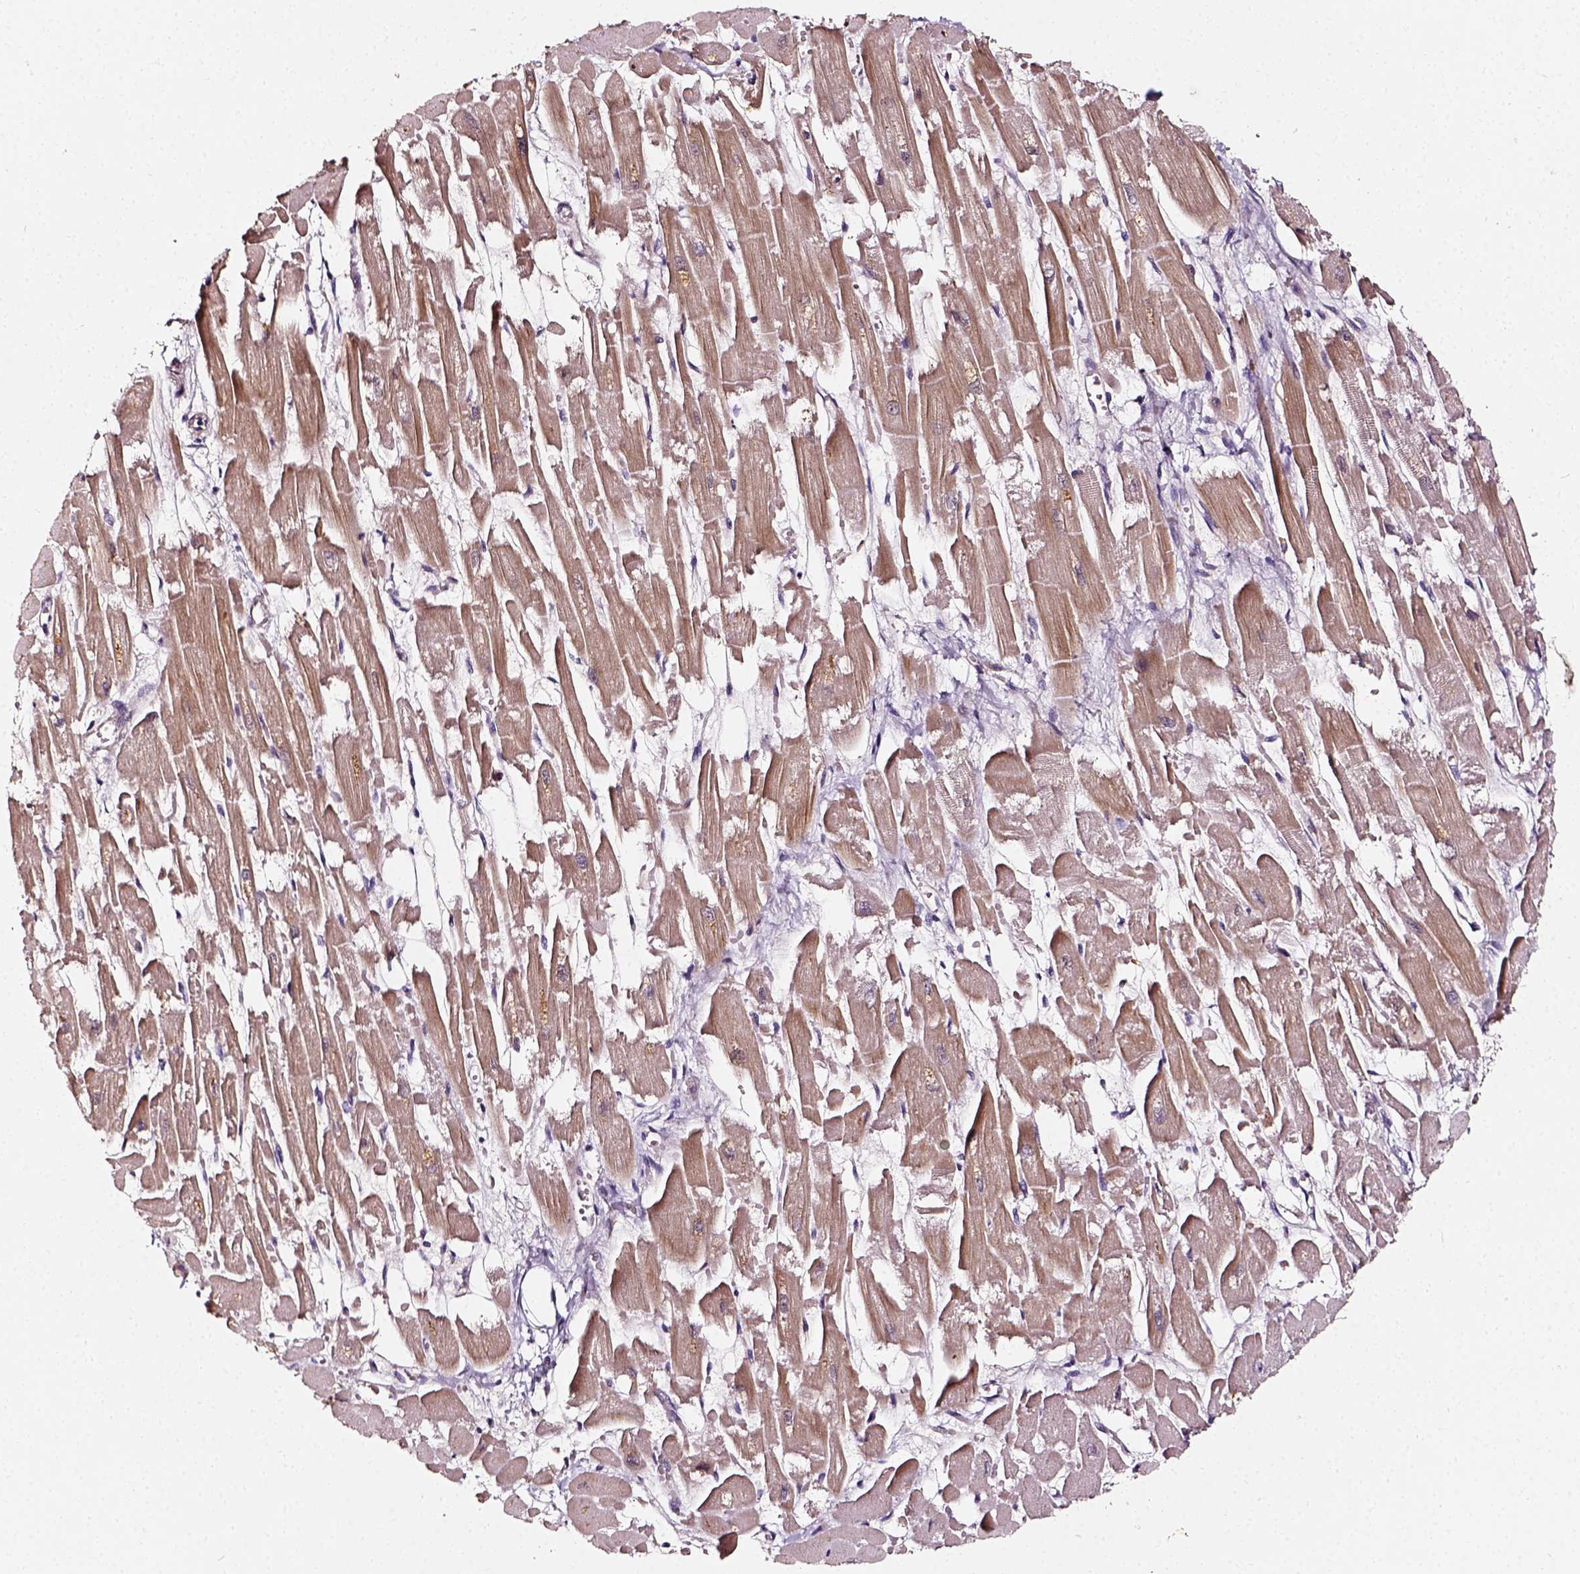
{"staining": {"intensity": "moderate", "quantity": "<25%", "location": "cytoplasmic/membranous,nuclear"}, "tissue": "heart muscle", "cell_type": "Cardiomyocytes", "image_type": "normal", "snomed": [{"axis": "morphology", "description": "Normal tissue, NOS"}, {"axis": "topography", "description": "Heart"}], "caption": "Immunohistochemical staining of unremarkable human heart muscle reveals low levels of moderate cytoplasmic/membranous,nuclear staining in about <25% of cardiomyocytes. (DAB (3,3'-diaminobenzidine) IHC with brightfield microscopy, high magnification).", "gene": "NACC1", "patient": {"sex": "female", "age": 52}}